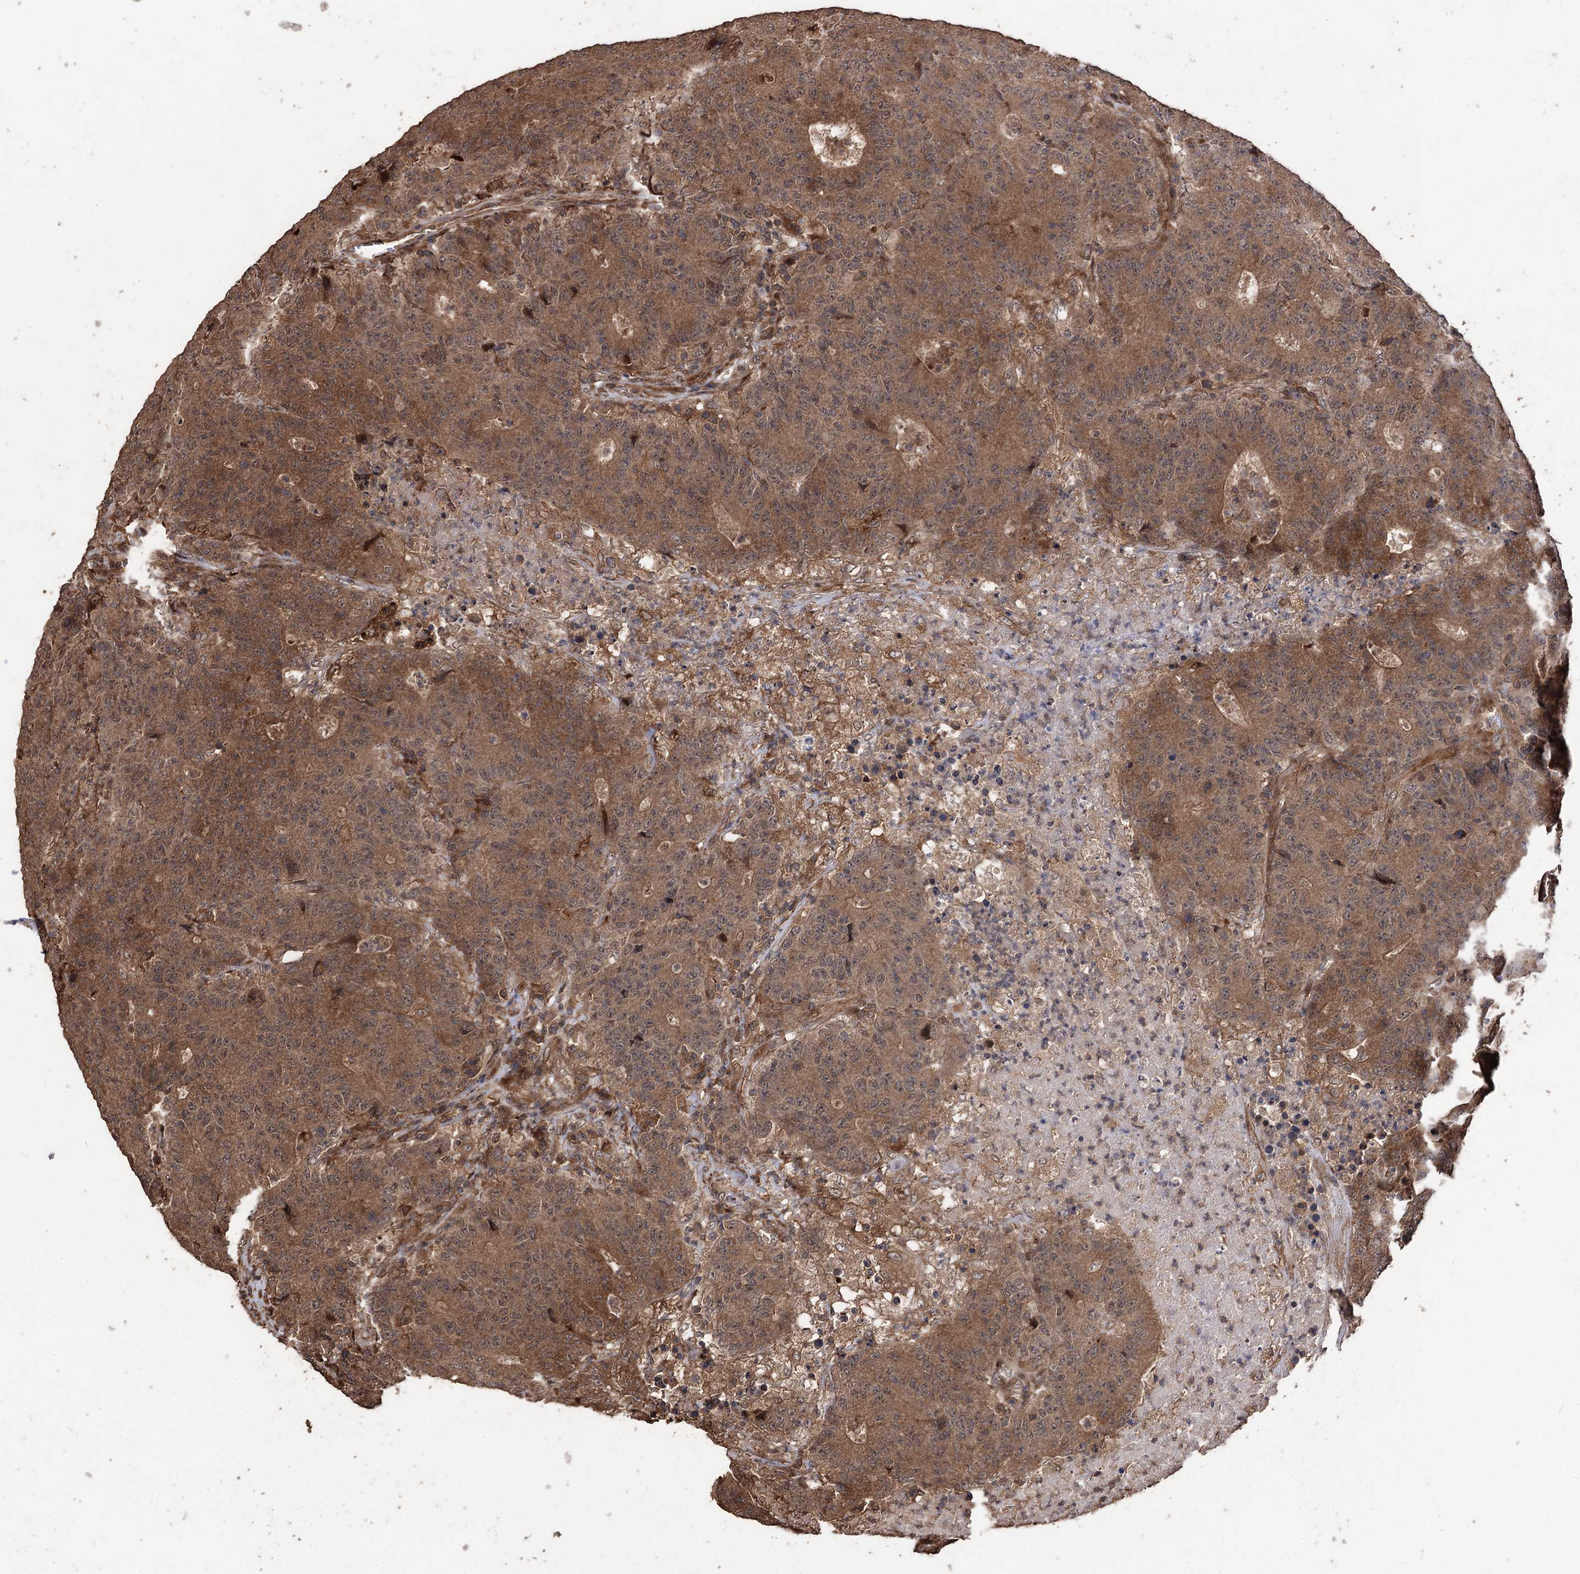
{"staining": {"intensity": "moderate", "quantity": ">75%", "location": "cytoplasmic/membranous"}, "tissue": "colorectal cancer", "cell_type": "Tumor cells", "image_type": "cancer", "snomed": [{"axis": "morphology", "description": "Adenocarcinoma, NOS"}, {"axis": "topography", "description": "Colon"}], "caption": "Adenocarcinoma (colorectal) stained with DAB immunohistochemistry (IHC) shows medium levels of moderate cytoplasmic/membranous expression in about >75% of tumor cells.", "gene": "RASSF3", "patient": {"sex": "female", "age": 75}}